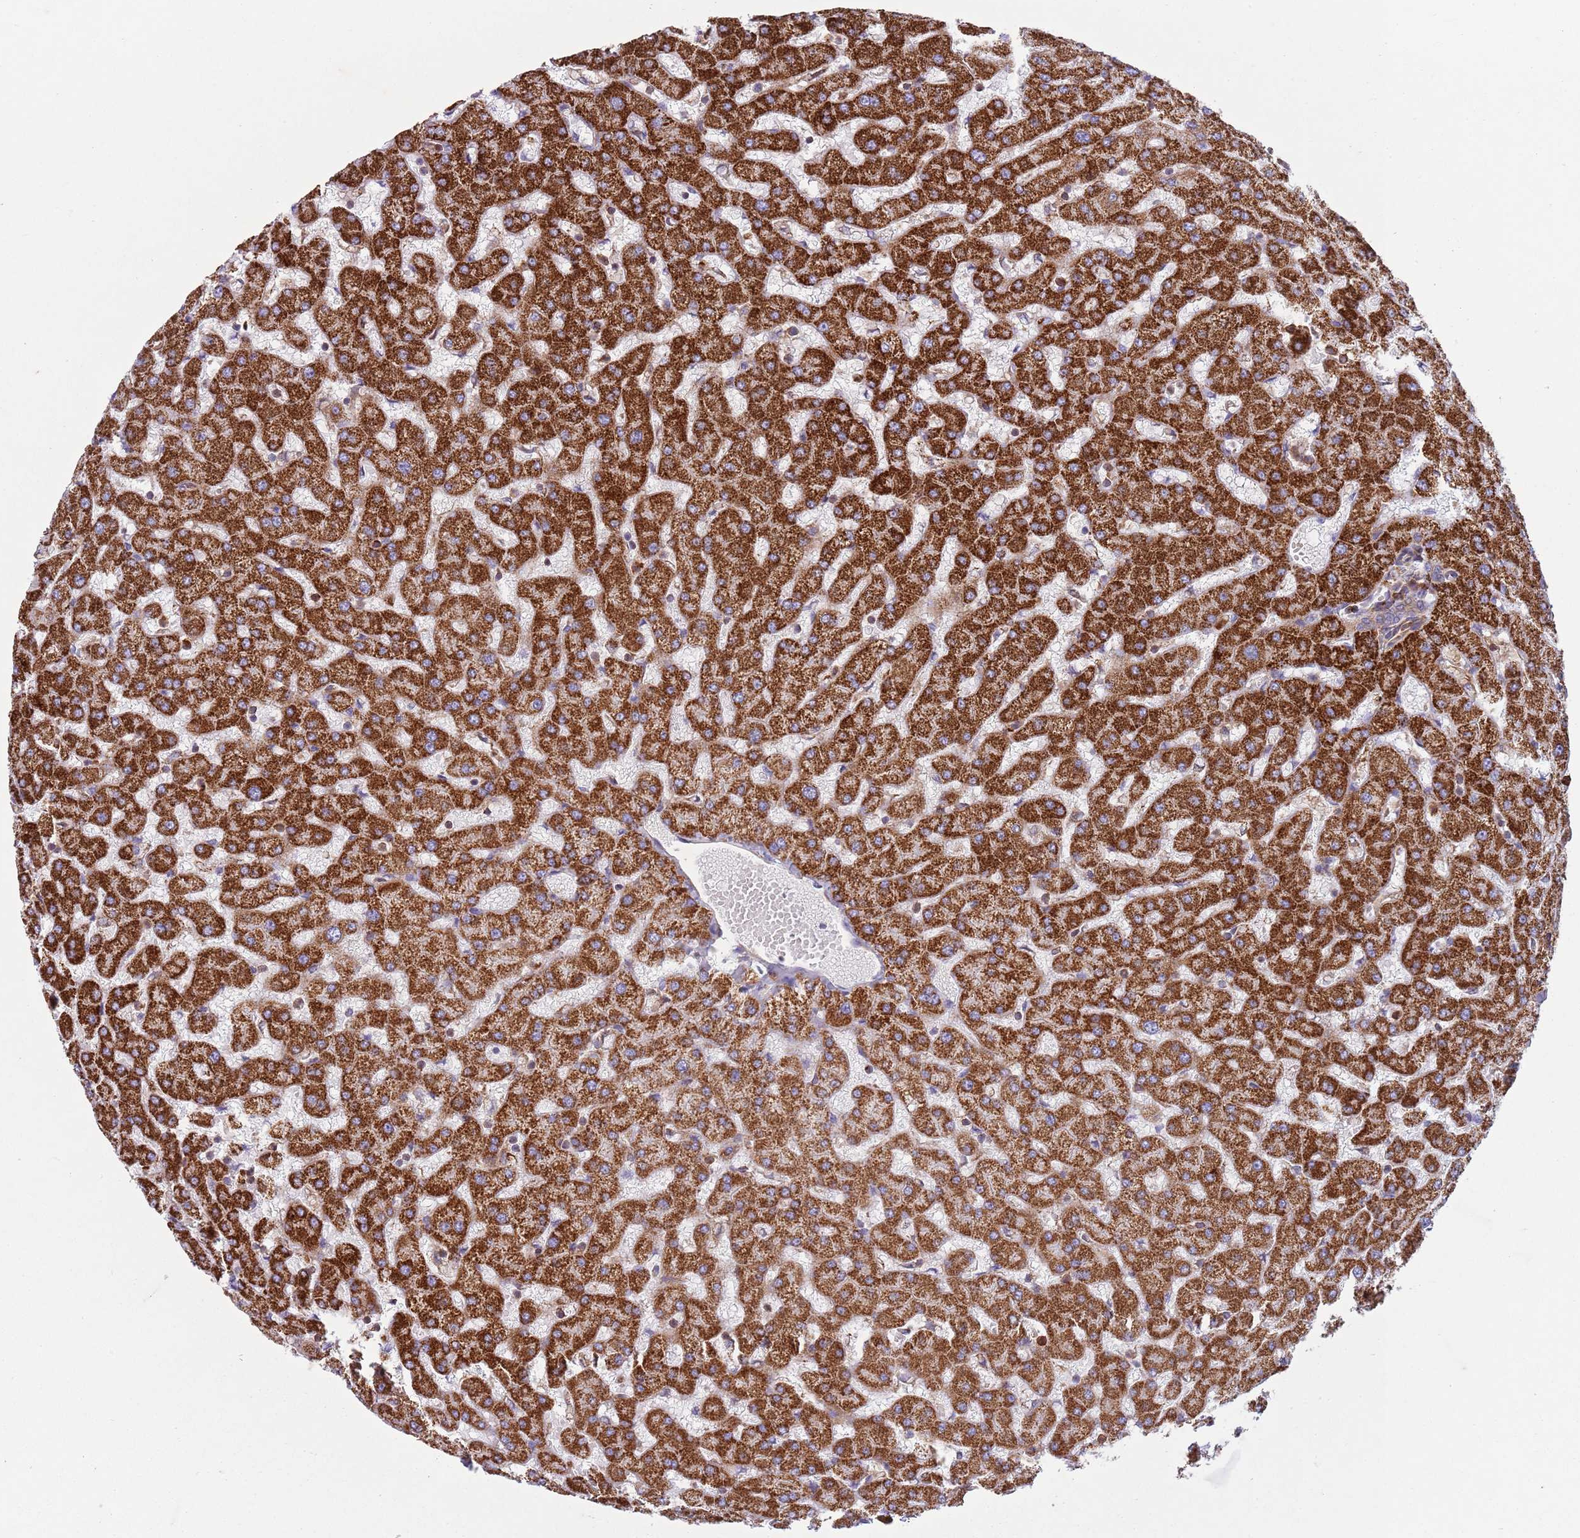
{"staining": {"intensity": "weak", "quantity": ">75%", "location": "cytoplasmic/membranous"}, "tissue": "liver", "cell_type": "Cholangiocytes", "image_type": "normal", "snomed": [{"axis": "morphology", "description": "Normal tissue, NOS"}, {"axis": "topography", "description": "Liver"}], "caption": "Brown immunohistochemical staining in unremarkable human liver exhibits weak cytoplasmic/membranous staining in about >75% of cholangiocytes.", "gene": "ZMYM5", "patient": {"sex": "female", "age": 63}}